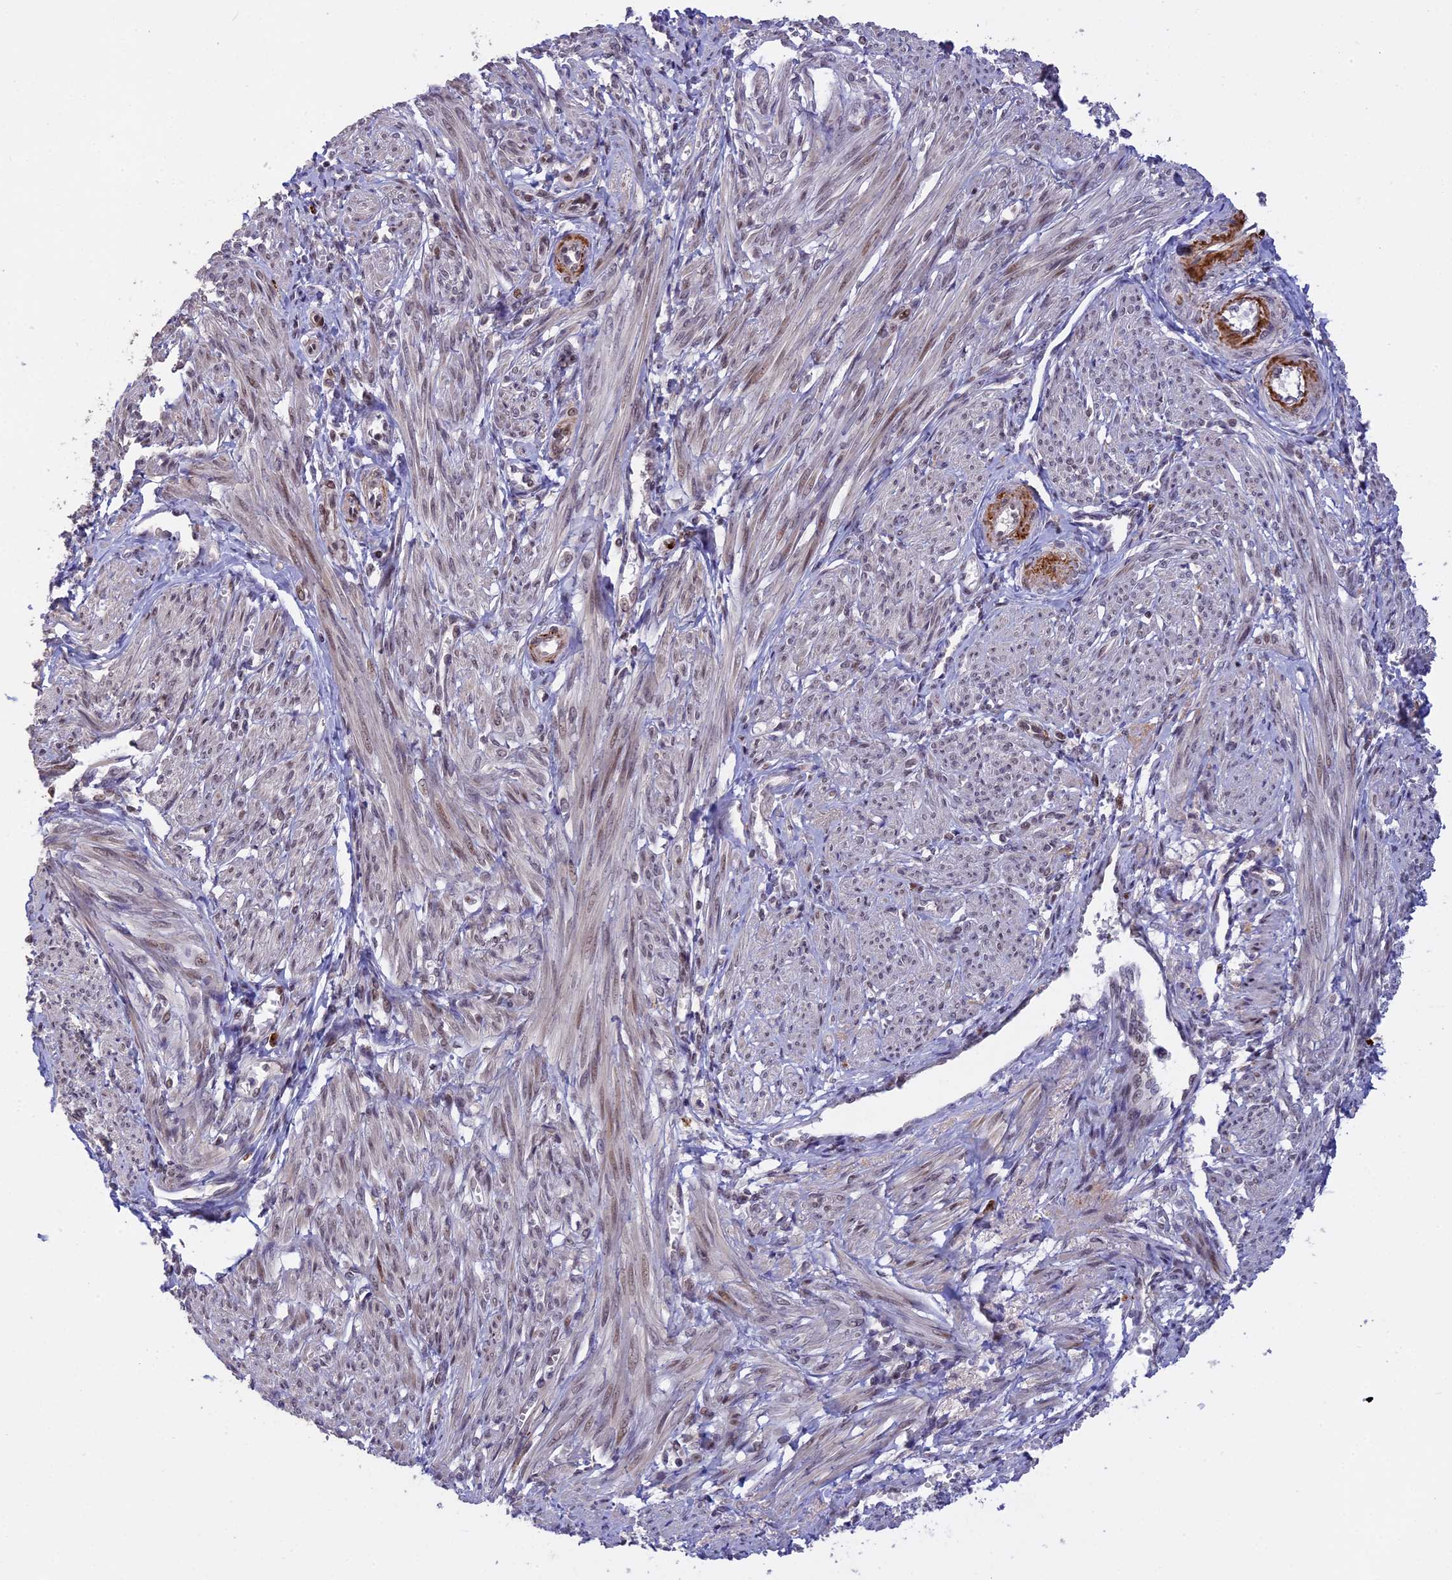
{"staining": {"intensity": "weak", "quantity": "25%-75%", "location": "nuclear"}, "tissue": "smooth muscle", "cell_type": "Smooth muscle cells", "image_type": "normal", "snomed": [{"axis": "morphology", "description": "Normal tissue, NOS"}, {"axis": "topography", "description": "Smooth muscle"}], "caption": "Immunohistochemistry (DAB) staining of normal human smooth muscle exhibits weak nuclear protein staining in approximately 25%-75% of smooth muscle cells.", "gene": "POLR2C", "patient": {"sex": "female", "age": 39}}